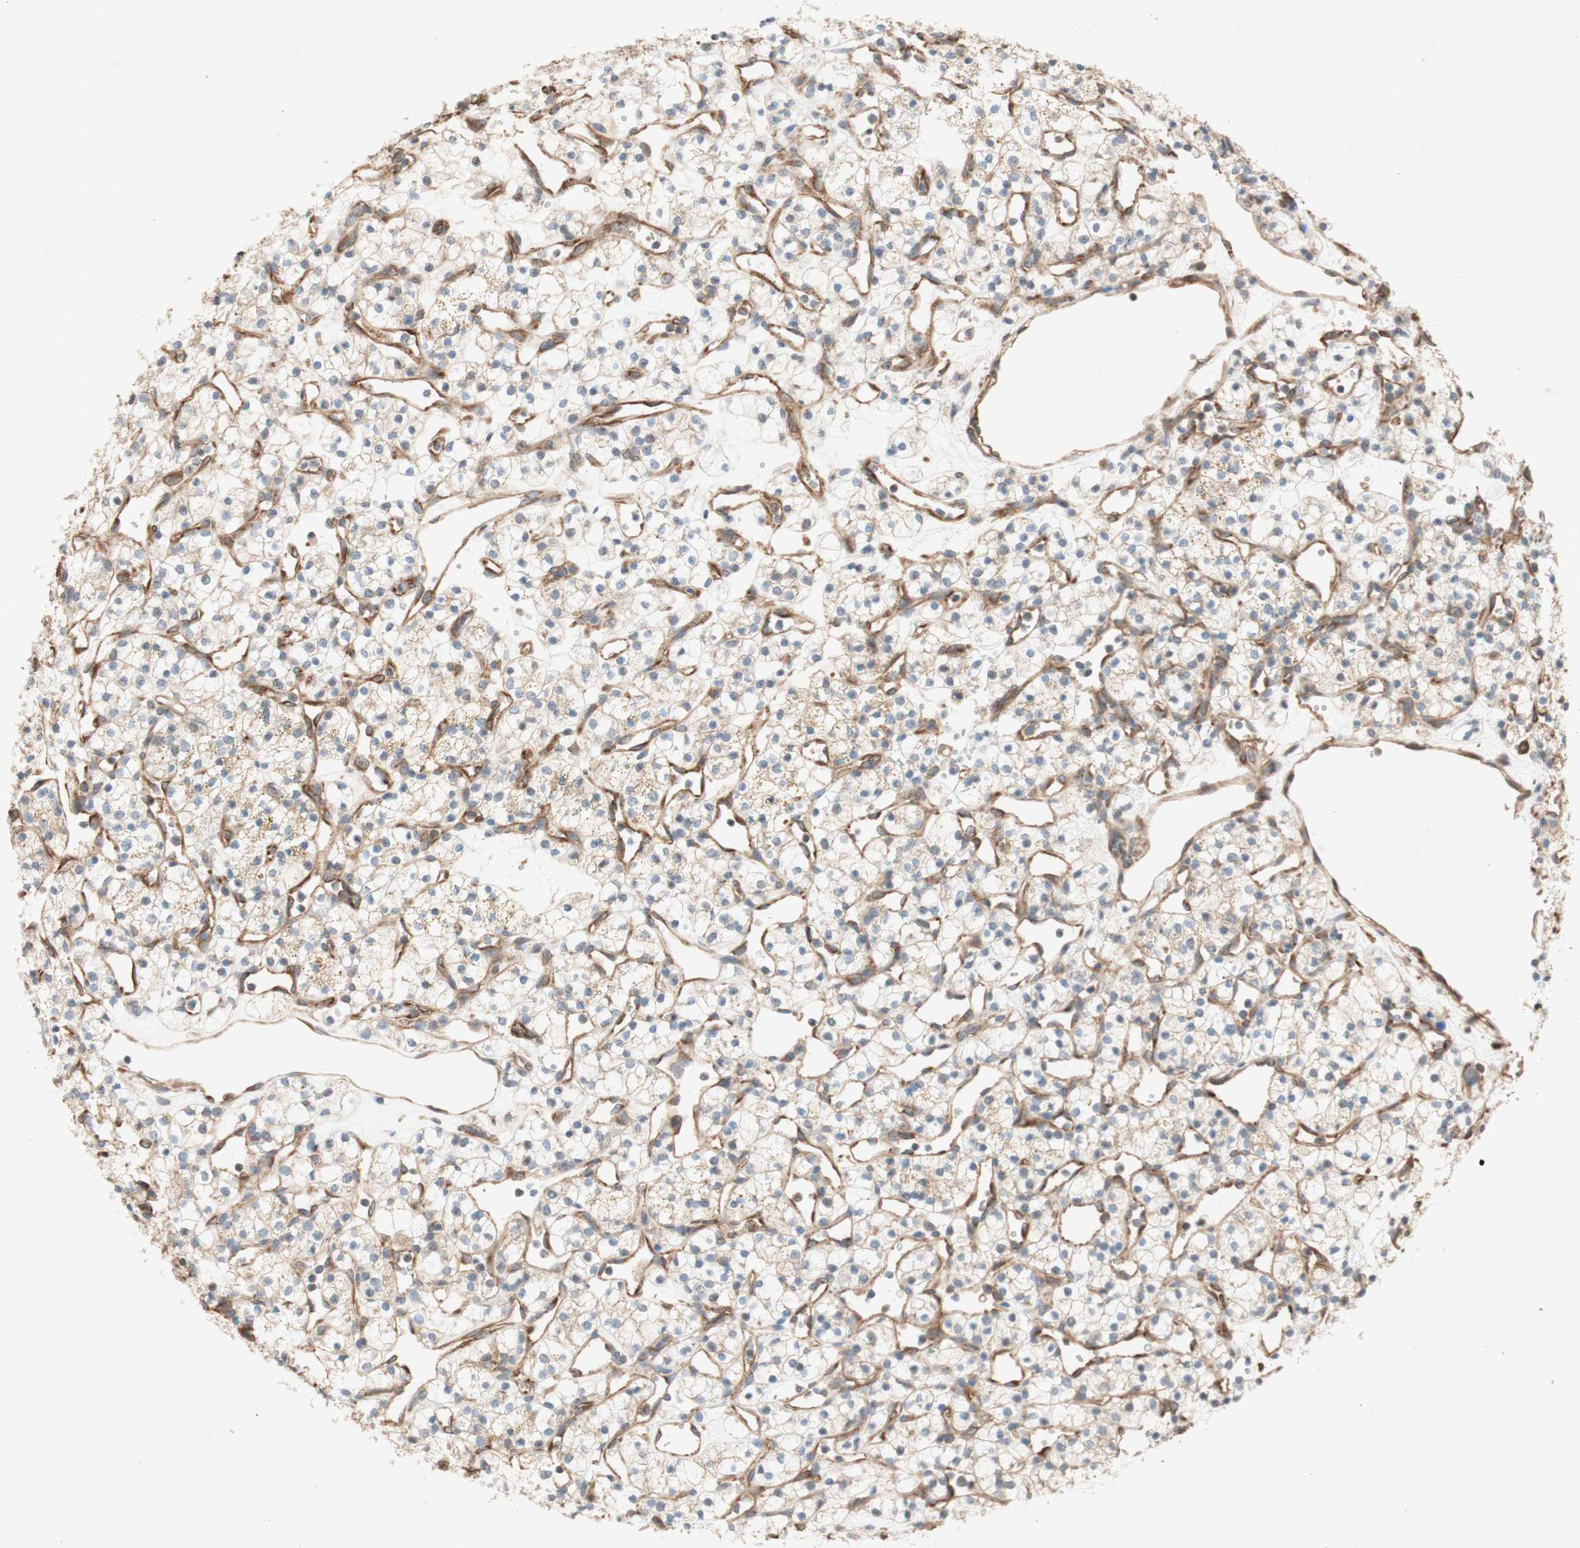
{"staining": {"intensity": "weak", "quantity": "25%-75%", "location": "cytoplasmic/membranous"}, "tissue": "renal cancer", "cell_type": "Tumor cells", "image_type": "cancer", "snomed": [{"axis": "morphology", "description": "Adenocarcinoma, NOS"}, {"axis": "topography", "description": "Kidney"}], "caption": "DAB immunohistochemical staining of adenocarcinoma (renal) shows weak cytoplasmic/membranous protein positivity in approximately 25%-75% of tumor cells.", "gene": "SOCS2", "patient": {"sex": "female", "age": 60}}